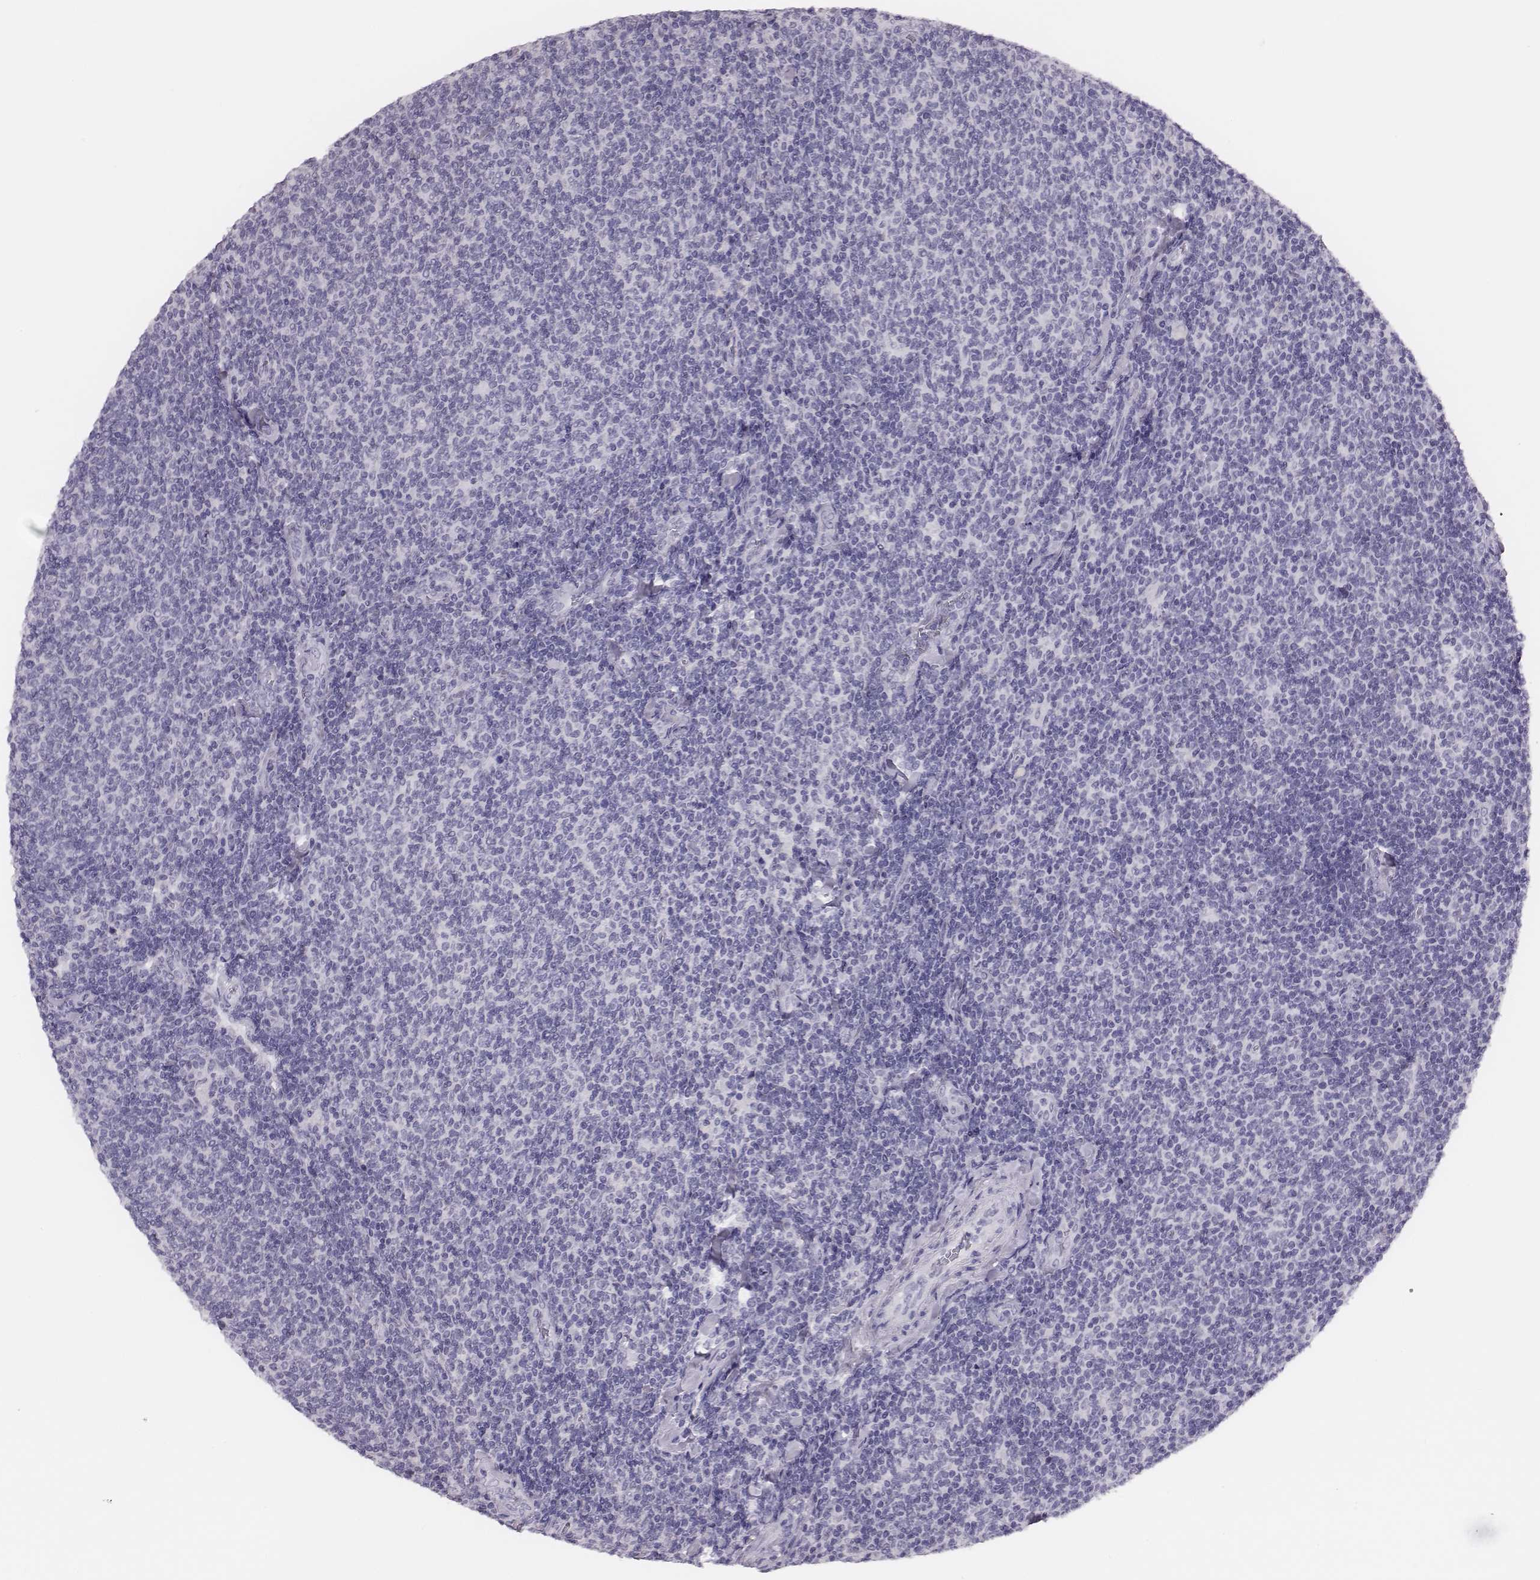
{"staining": {"intensity": "negative", "quantity": "none", "location": "none"}, "tissue": "lymphoma", "cell_type": "Tumor cells", "image_type": "cancer", "snomed": [{"axis": "morphology", "description": "Malignant lymphoma, non-Hodgkin's type, Low grade"}, {"axis": "topography", "description": "Lymph node"}], "caption": "Immunohistochemical staining of human low-grade malignant lymphoma, non-Hodgkin's type shows no significant positivity in tumor cells.", "gene": "H1-6", "patient": {"sex": "male", "age": 52}}